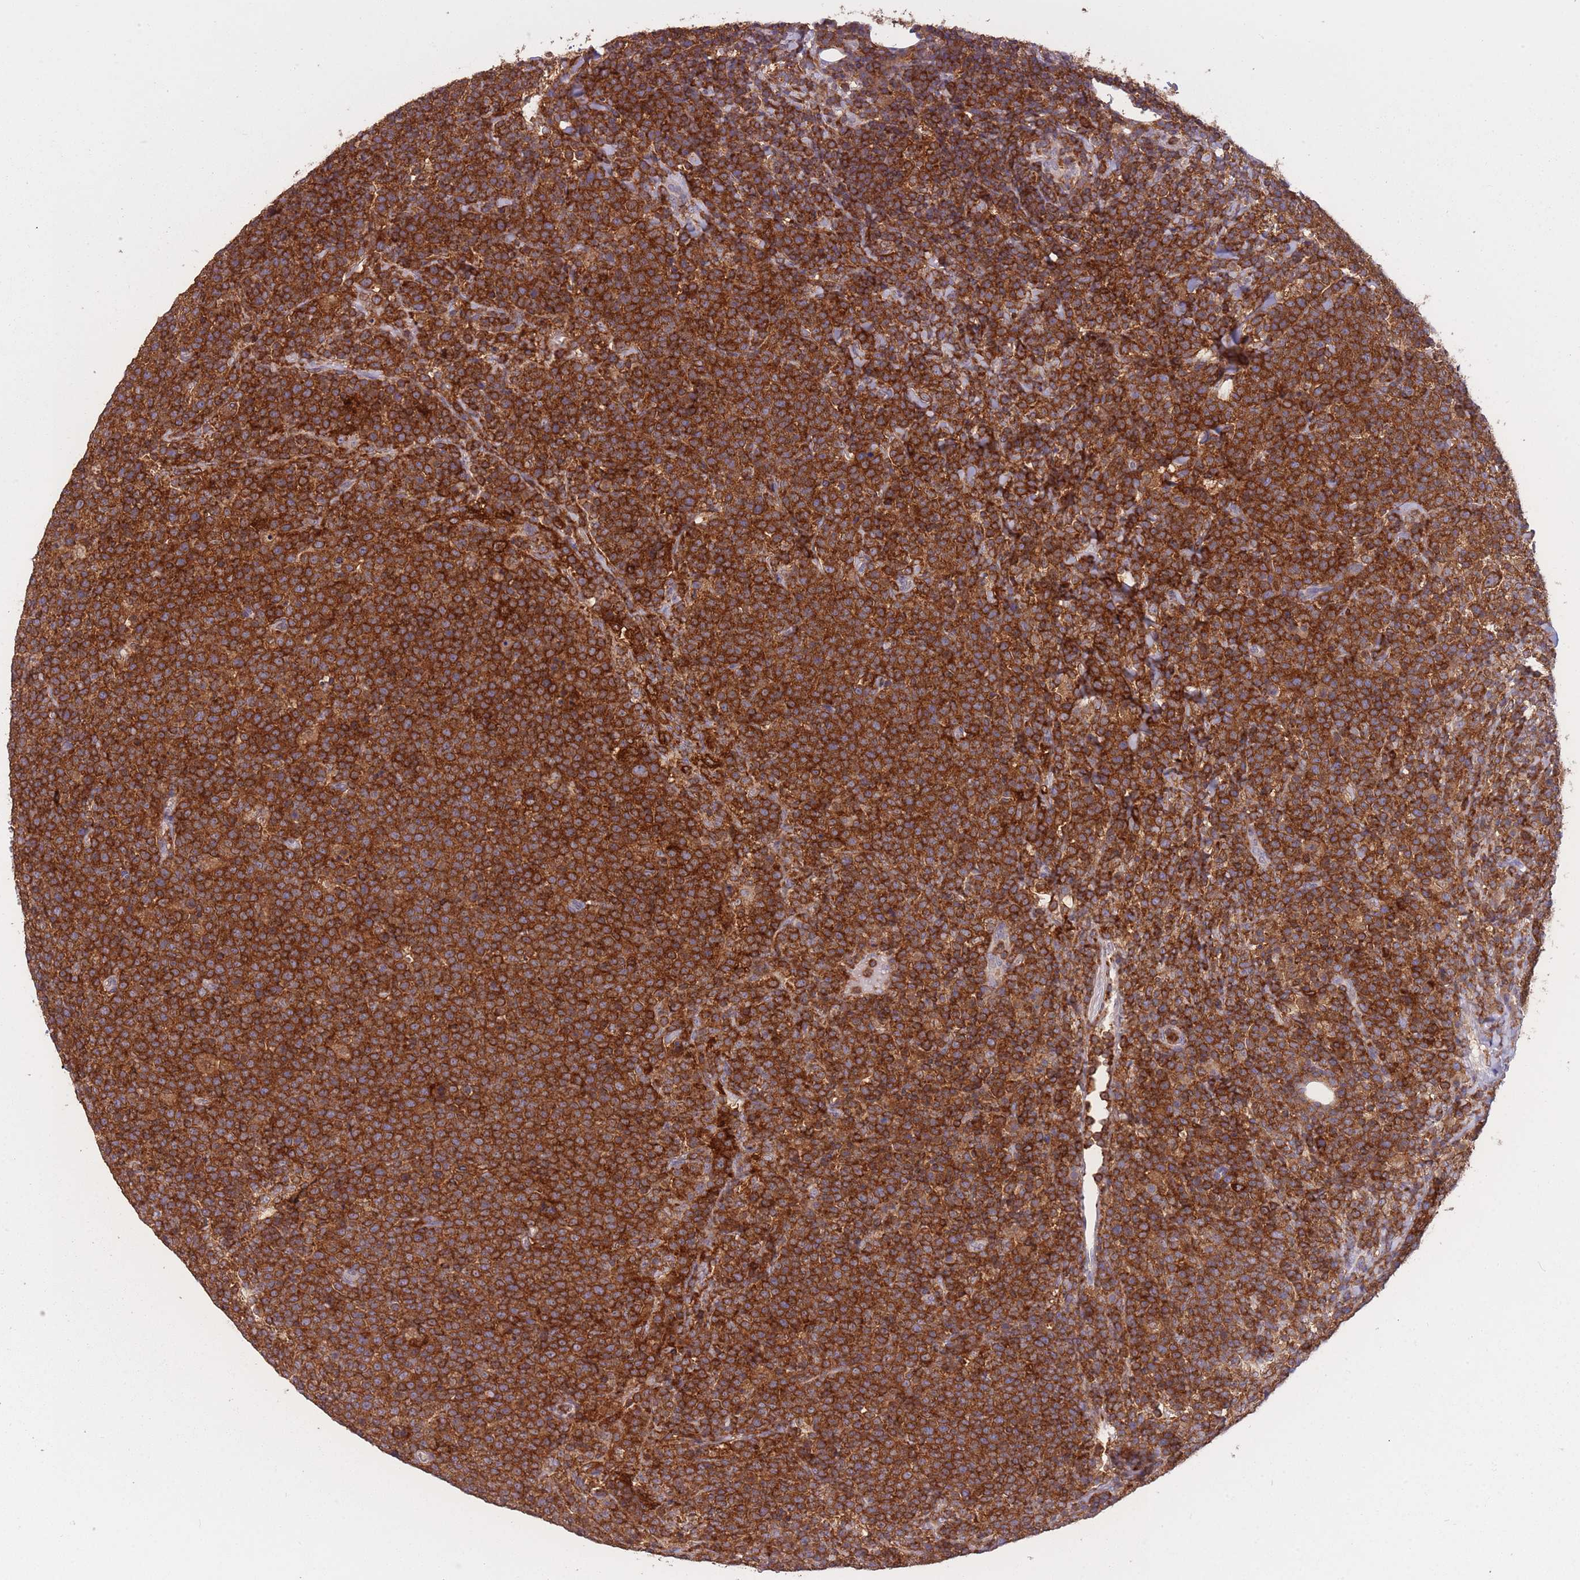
{"staining": {"intensity": "strong", "quantity": ">75%", "location": "cytoplasmic/membranous"}, "tissue": "lymphoma", "cell_type": "Tumor cells", "image_type": "cancer", "snomed": [{"axis": "morphology", "description": "Malignant lymphoma, non-Hodgkin's type, High grade"}, {"axis": "topography", "description": "Lymph node"}], "caption": "High-grade malignant lymphoma, non-Hodgkin's type stained with immunohistochemistry reveals strong cytoplasmic/membranous staining in approximately >75% of tumor cells.", "gene": "GMIP", "patient": {"sex": "male", "age": 61}}